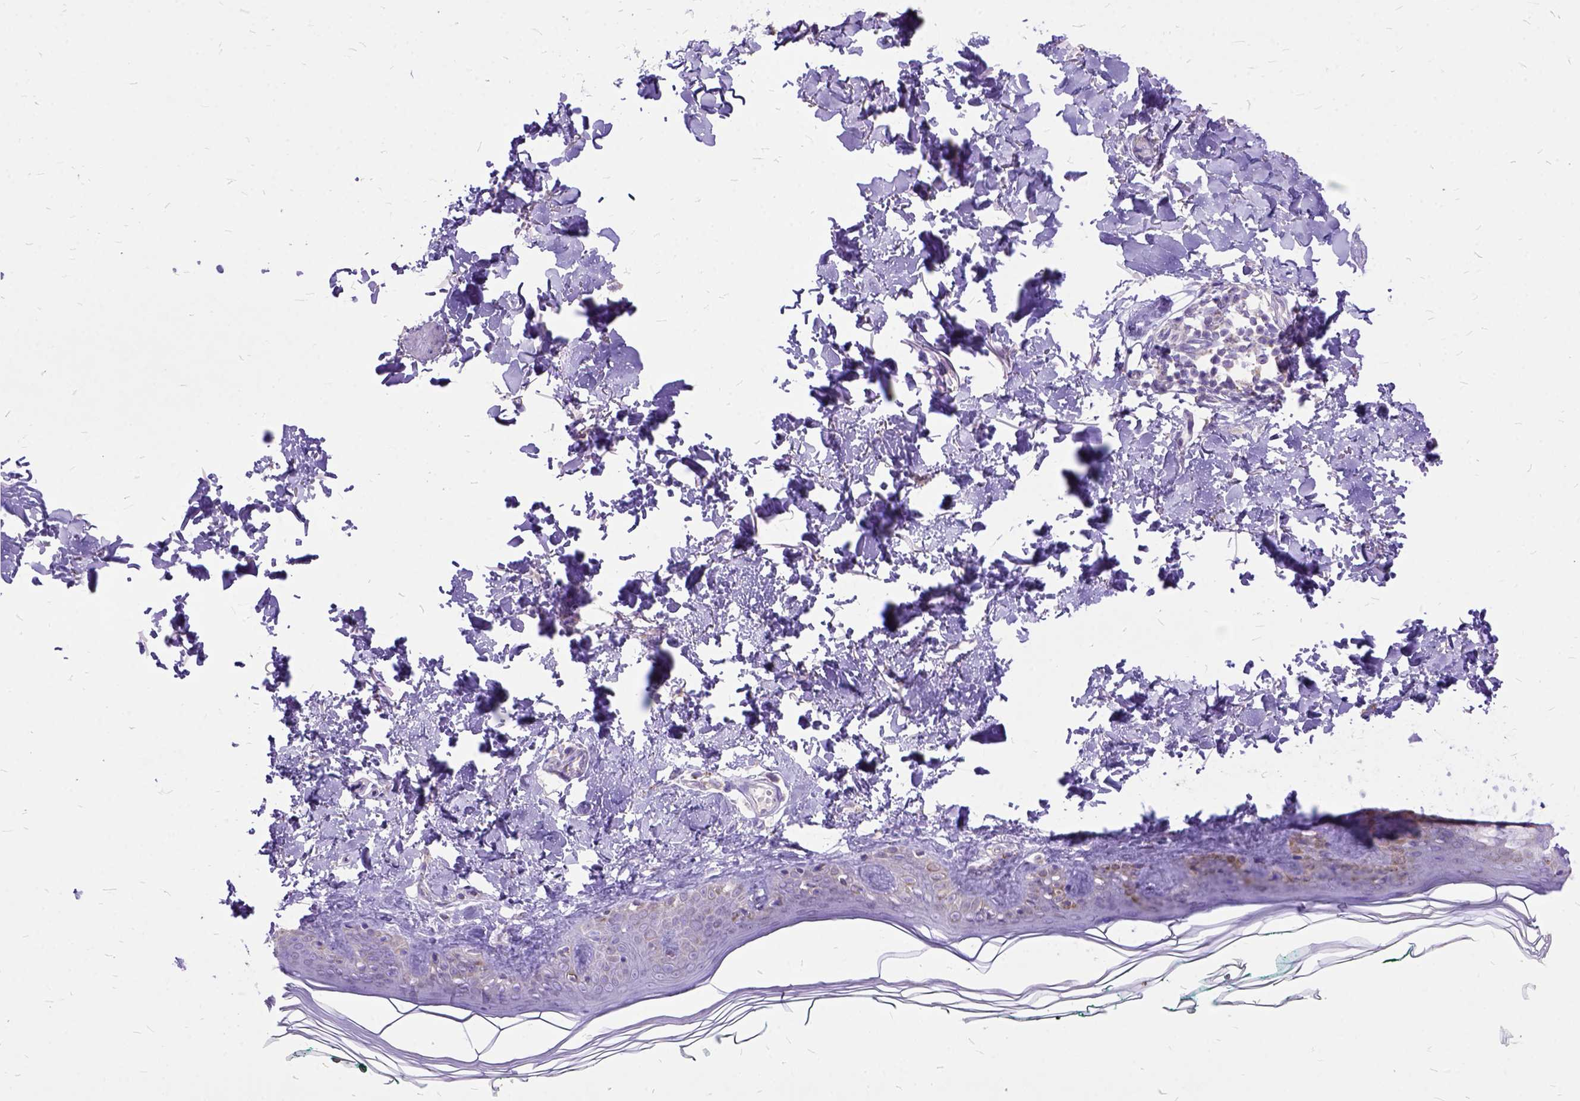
{"staining": {"intensity": "negative", "quantity": "none", "location": "none"}, "tissue": "skin", "cell_type": "Fibroblasts", "image_type": "normal", "snomed": [{"axis": "morphology", "description": "Normal tissue, NOS"}, {"axis": "topography", "description": "Skin"}, {"axis": "topography", "description": "Peripheral nerve tissue"}], "caption": "This micrograph is of benign skin stained with immunohistochemistry to label a protein in brown with the nuclei are counter-stained blue. There is no staining in fibroblasts. (DAB (3,3'-diaminobenzidine) IHC with hematoxylin counter stain).", "gene": "CTAG2", "patient": {"sex": "female", "age": 45}}